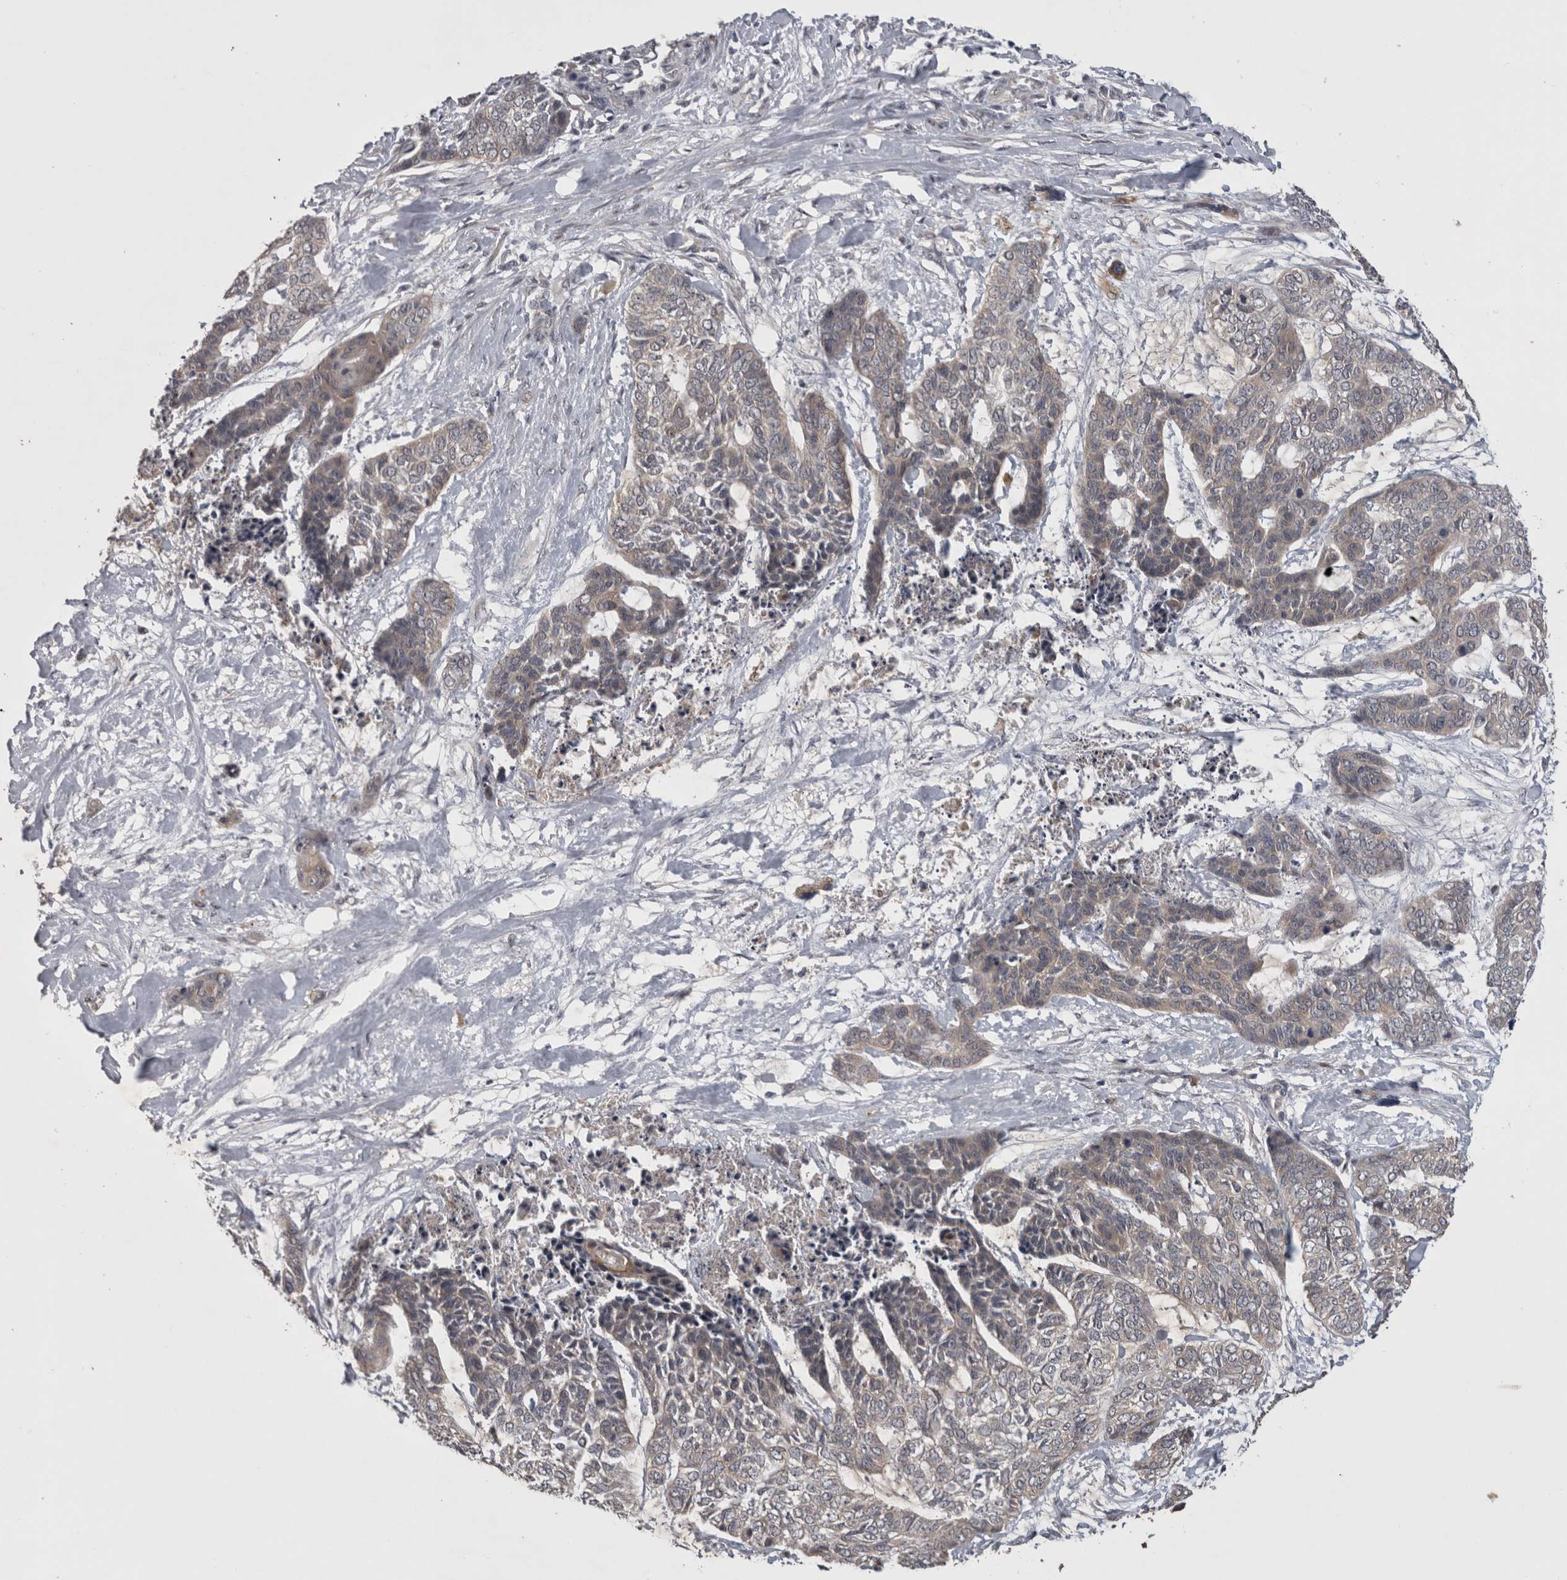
{"staining": {"intensity": "weak", "quantity": "<25%", "location": "cytoplasmic/membranous"}, "tissue": "skin cancer", "cell_type": "Tumor cells", "image_type": "cancer", "snomed": [{"axis": "morphology", "description": "Basal cell carcinoma"}, {"axis": "topography", "description": "Skin"}], "caption": "This is an immunohistochemistry image of human skin cancer (basal cell carcinoma). There is no staining in tumor cells.", "gene": "ZNF114", "patient": {"sex": "female", "age": 64}}